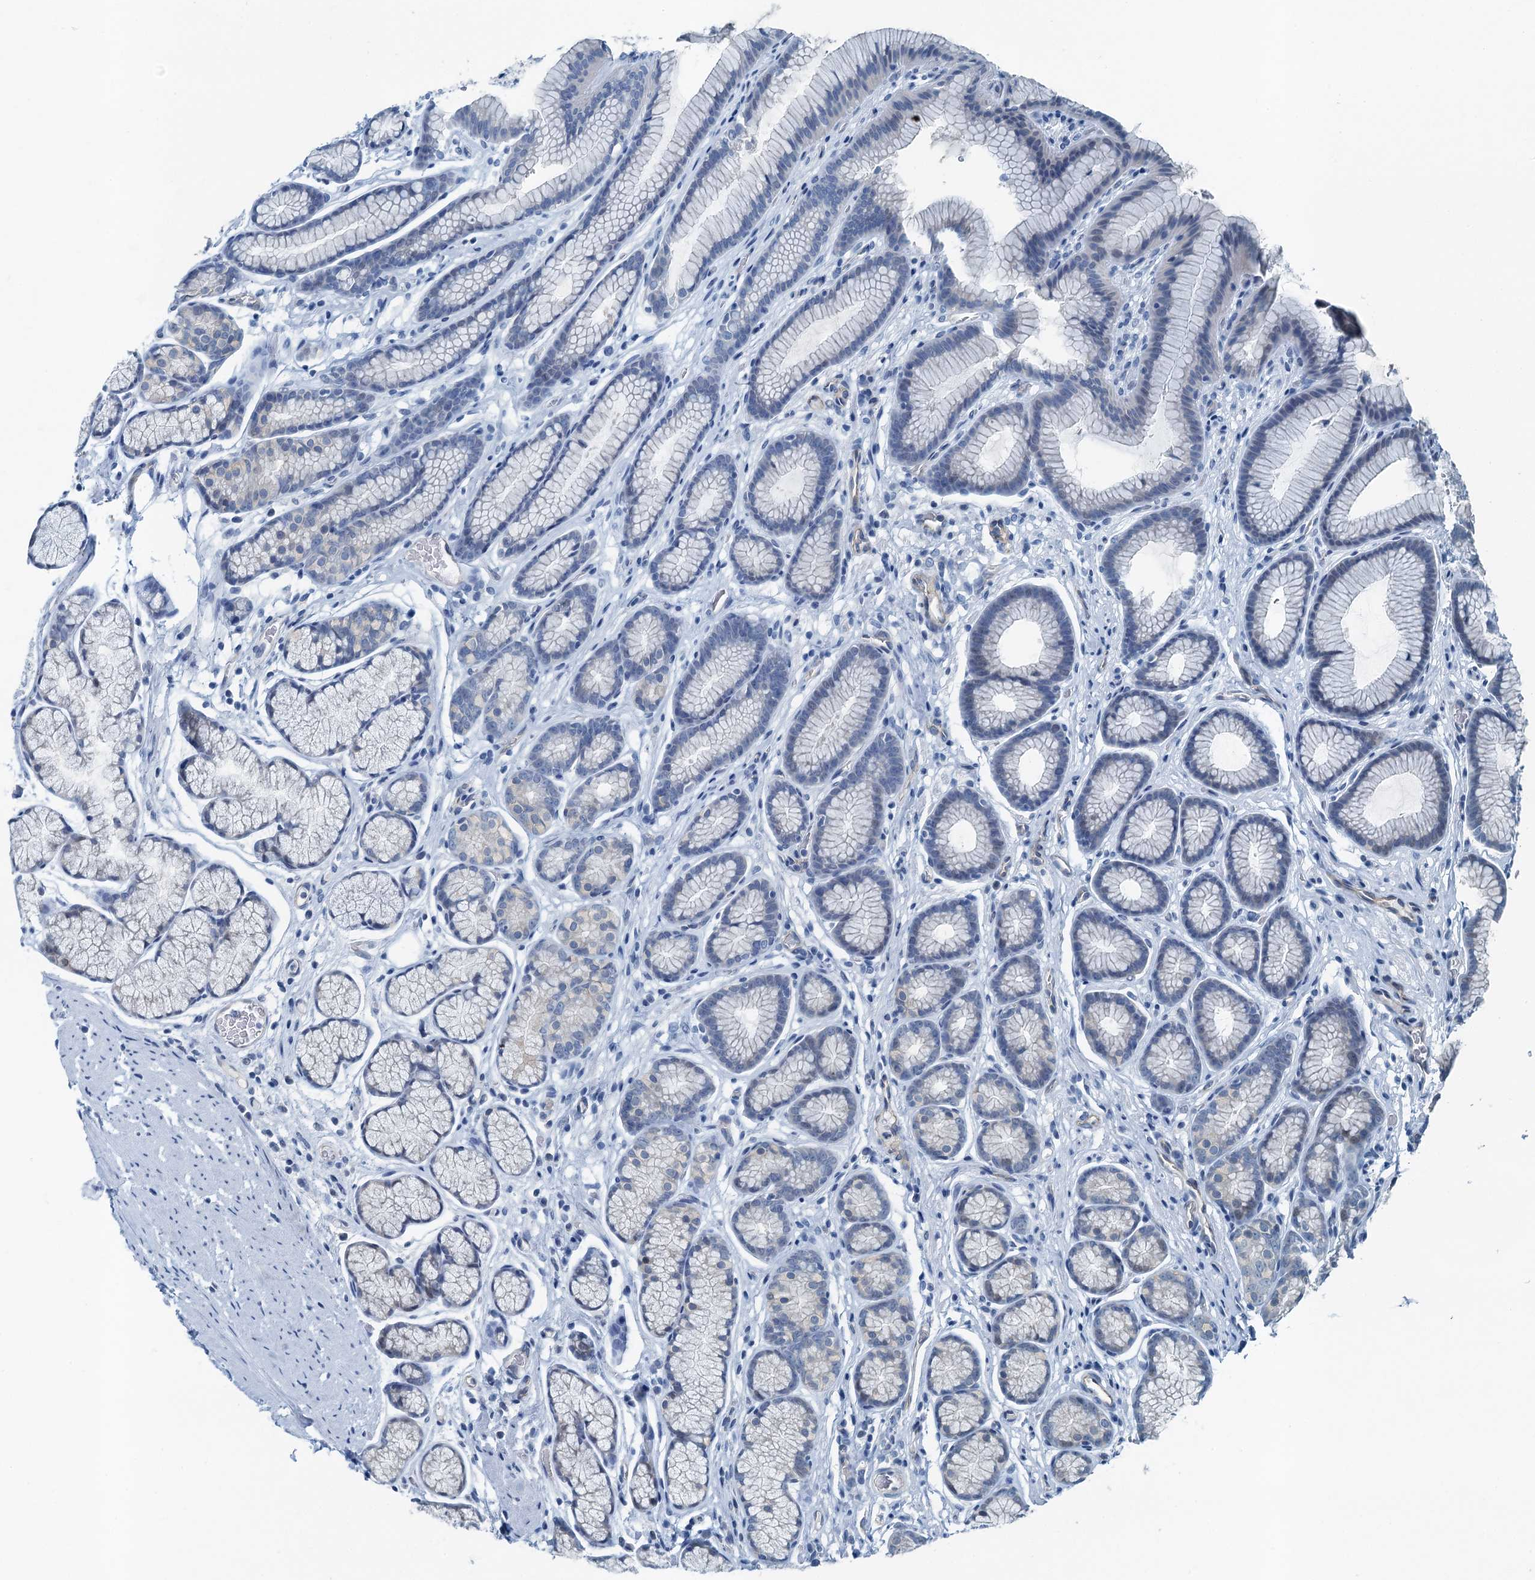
{"staining": {"intensity": "negative", "quantity": "none", "location": "none"}, "tissue": "stomach", "cell_type": "Glandular cells", "image_type": "normal", "snomed": [{"axis": "morphology", "description": "Normal tissue, NOS"}, {"axis": "topography", "description": "Stomach"}], "caption": "Stomach was stained to show a protein in brown. There is no significant positivity in glandular cells. The staining is performed using DAB brown chromogen with nuclei counter-stained in using hematoxylin.", "gene": "GFOD2", "patient": {"sex": "male", "age": 42}}